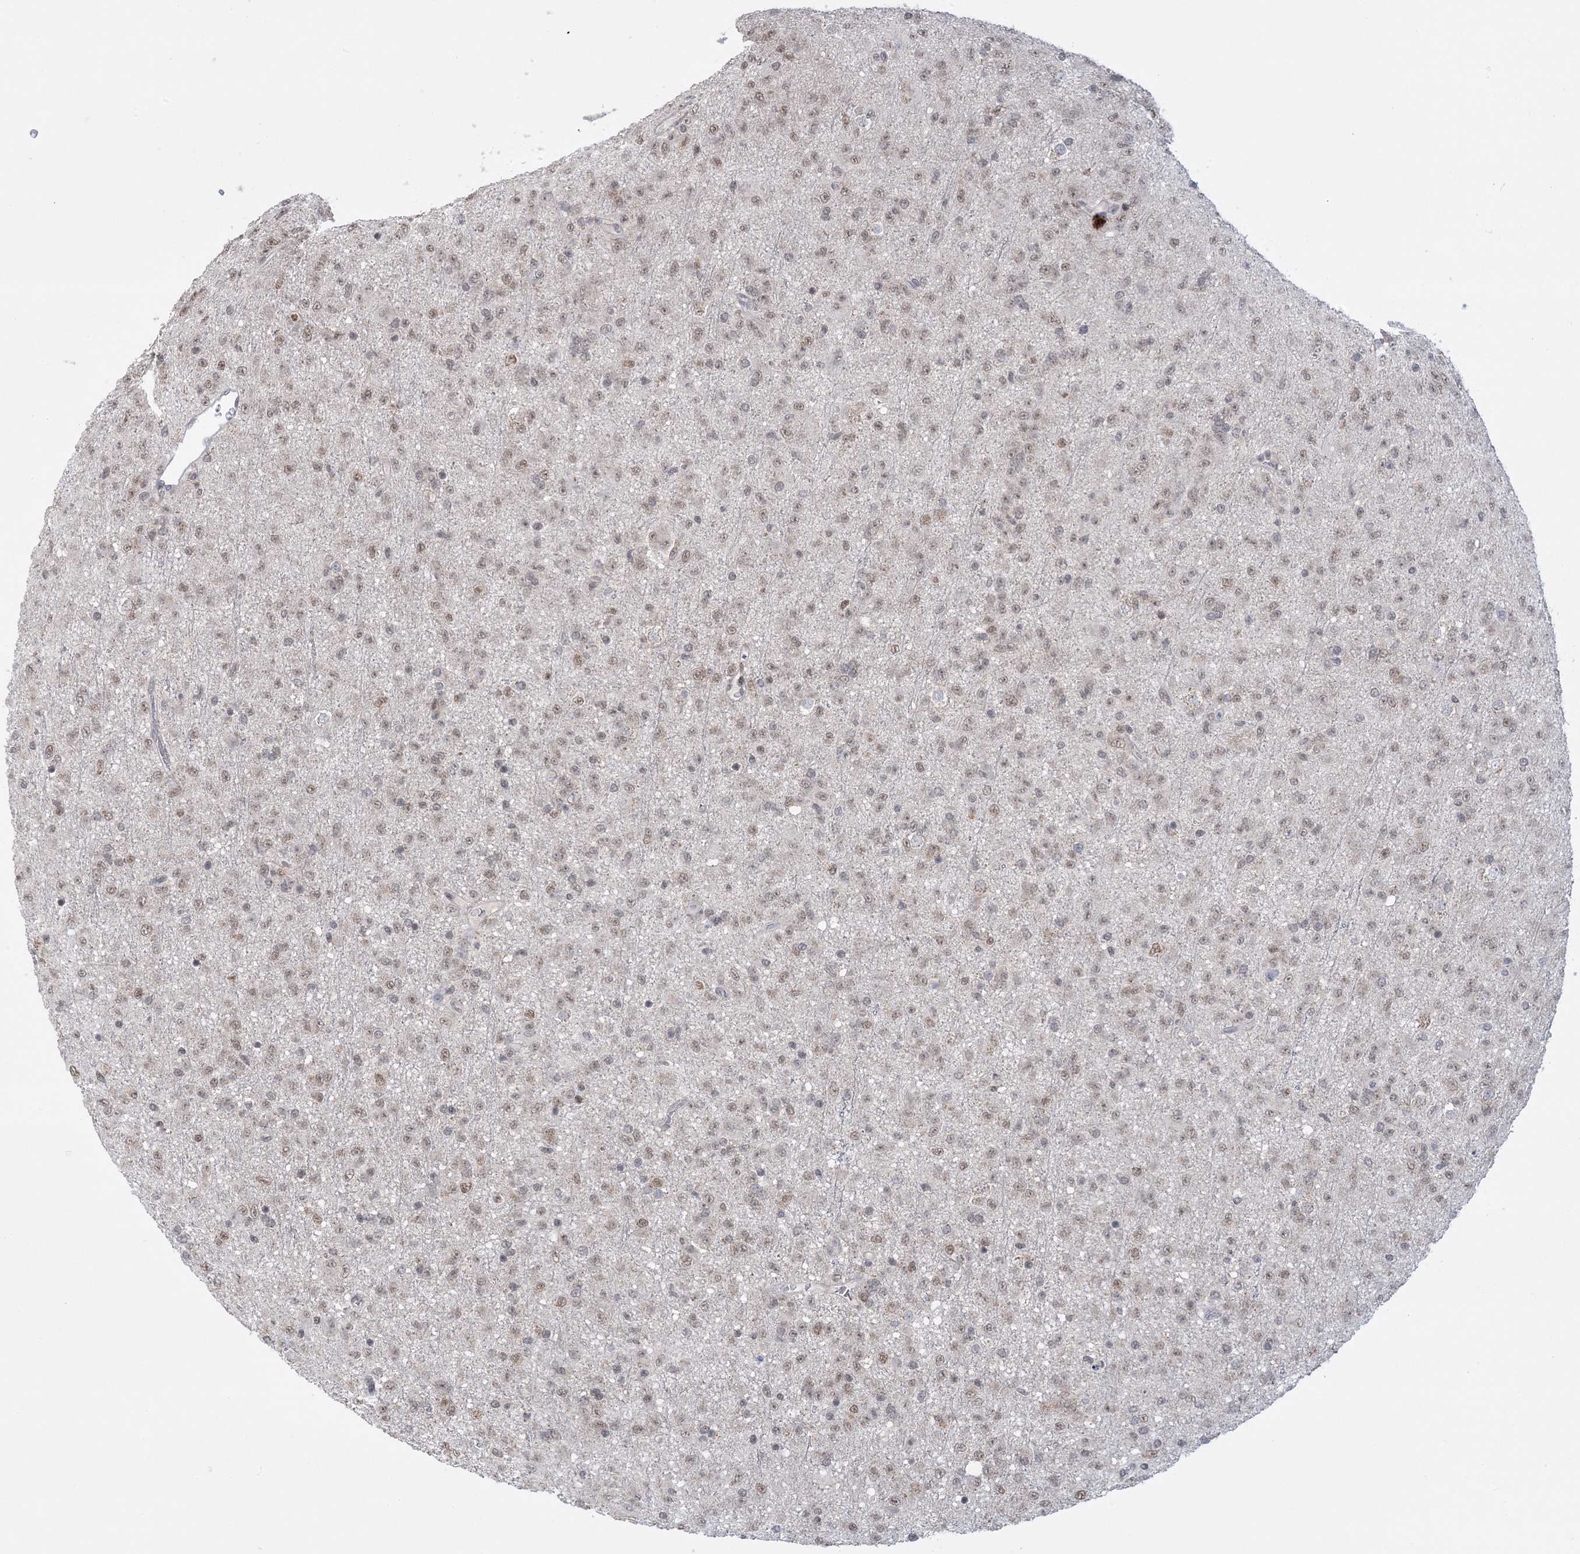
{"staining": {"intensity": "weak", "quantity": ">75%", "location": "nuclear"}, "tissue": "glioma", "cell_type": "Tumor cells", "image_type": "cancer", "snomed": [{"axis": "morphology", "description": "Glioma, malignant, Low grade"}, {"axis": "topography", "description": "Brain"}], "caption": "There is low levels of weak nuclear expression in tumor cells of low-grade glioma (malignant), as demonstrated by immunohistochemical staining (brown color).", "gene": "TRMT10C", "patient": {"sex": "male", "age": 65}}